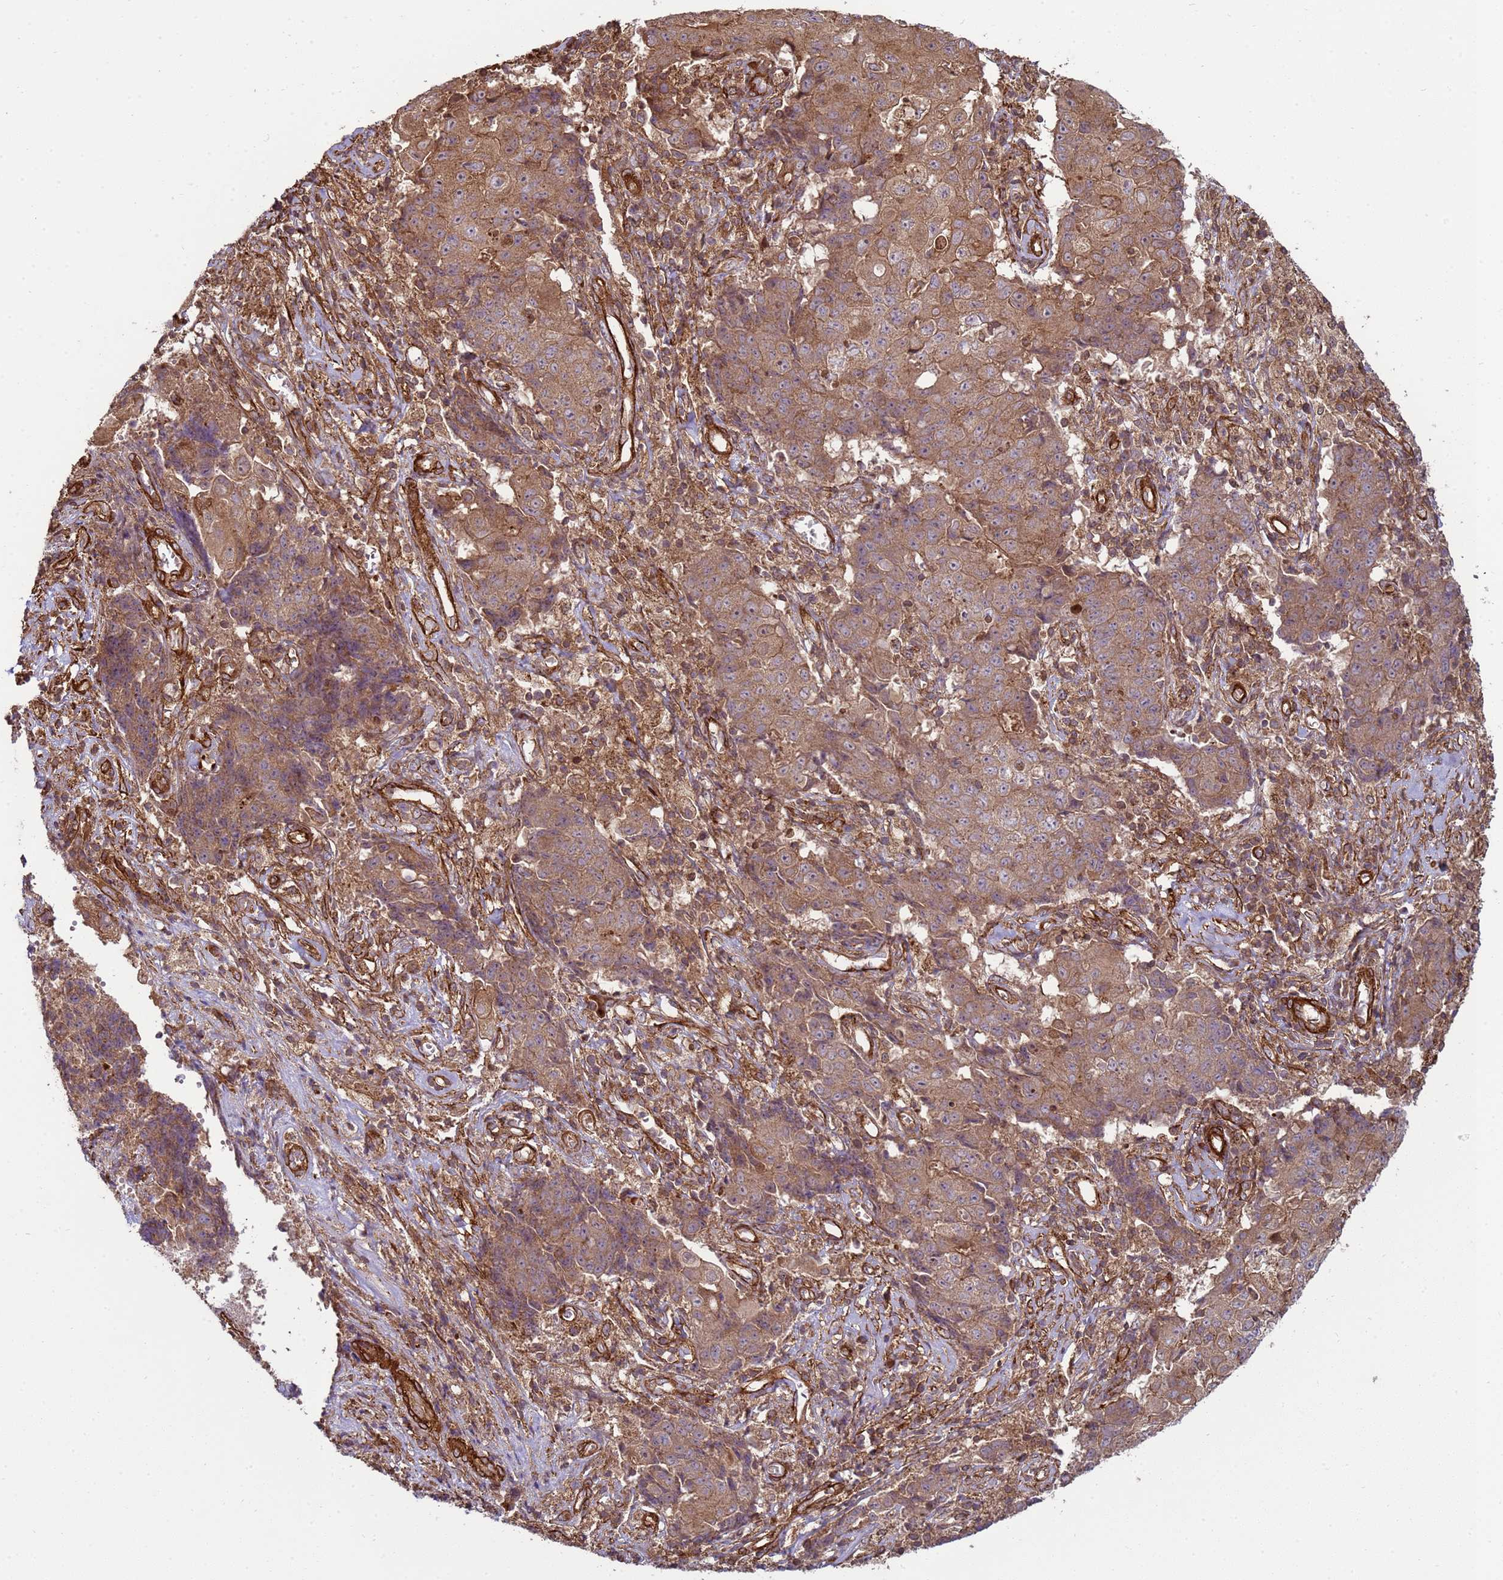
{"staining": {"intensity": "moderate", "quantity": ">75%", "location": "cytoplasmic/membranous"}, "tissue": "ovarian cancer", "cell_type": "Tumor cells", "image_type": "cancer", "snomed": [{"axis": "morphology", "description": "Carcinoma, endometroid"}, {"axis": "topography", "description": "Ovary"}], "caption": "Tumor cells exhibit moderate cytoplasmic/membranous staining in approximately >75% of cells in ovarian cancer (endometroid carcinoma).", "gene": "CNOT1", "patient": {"sex": "female", "age": 42}}